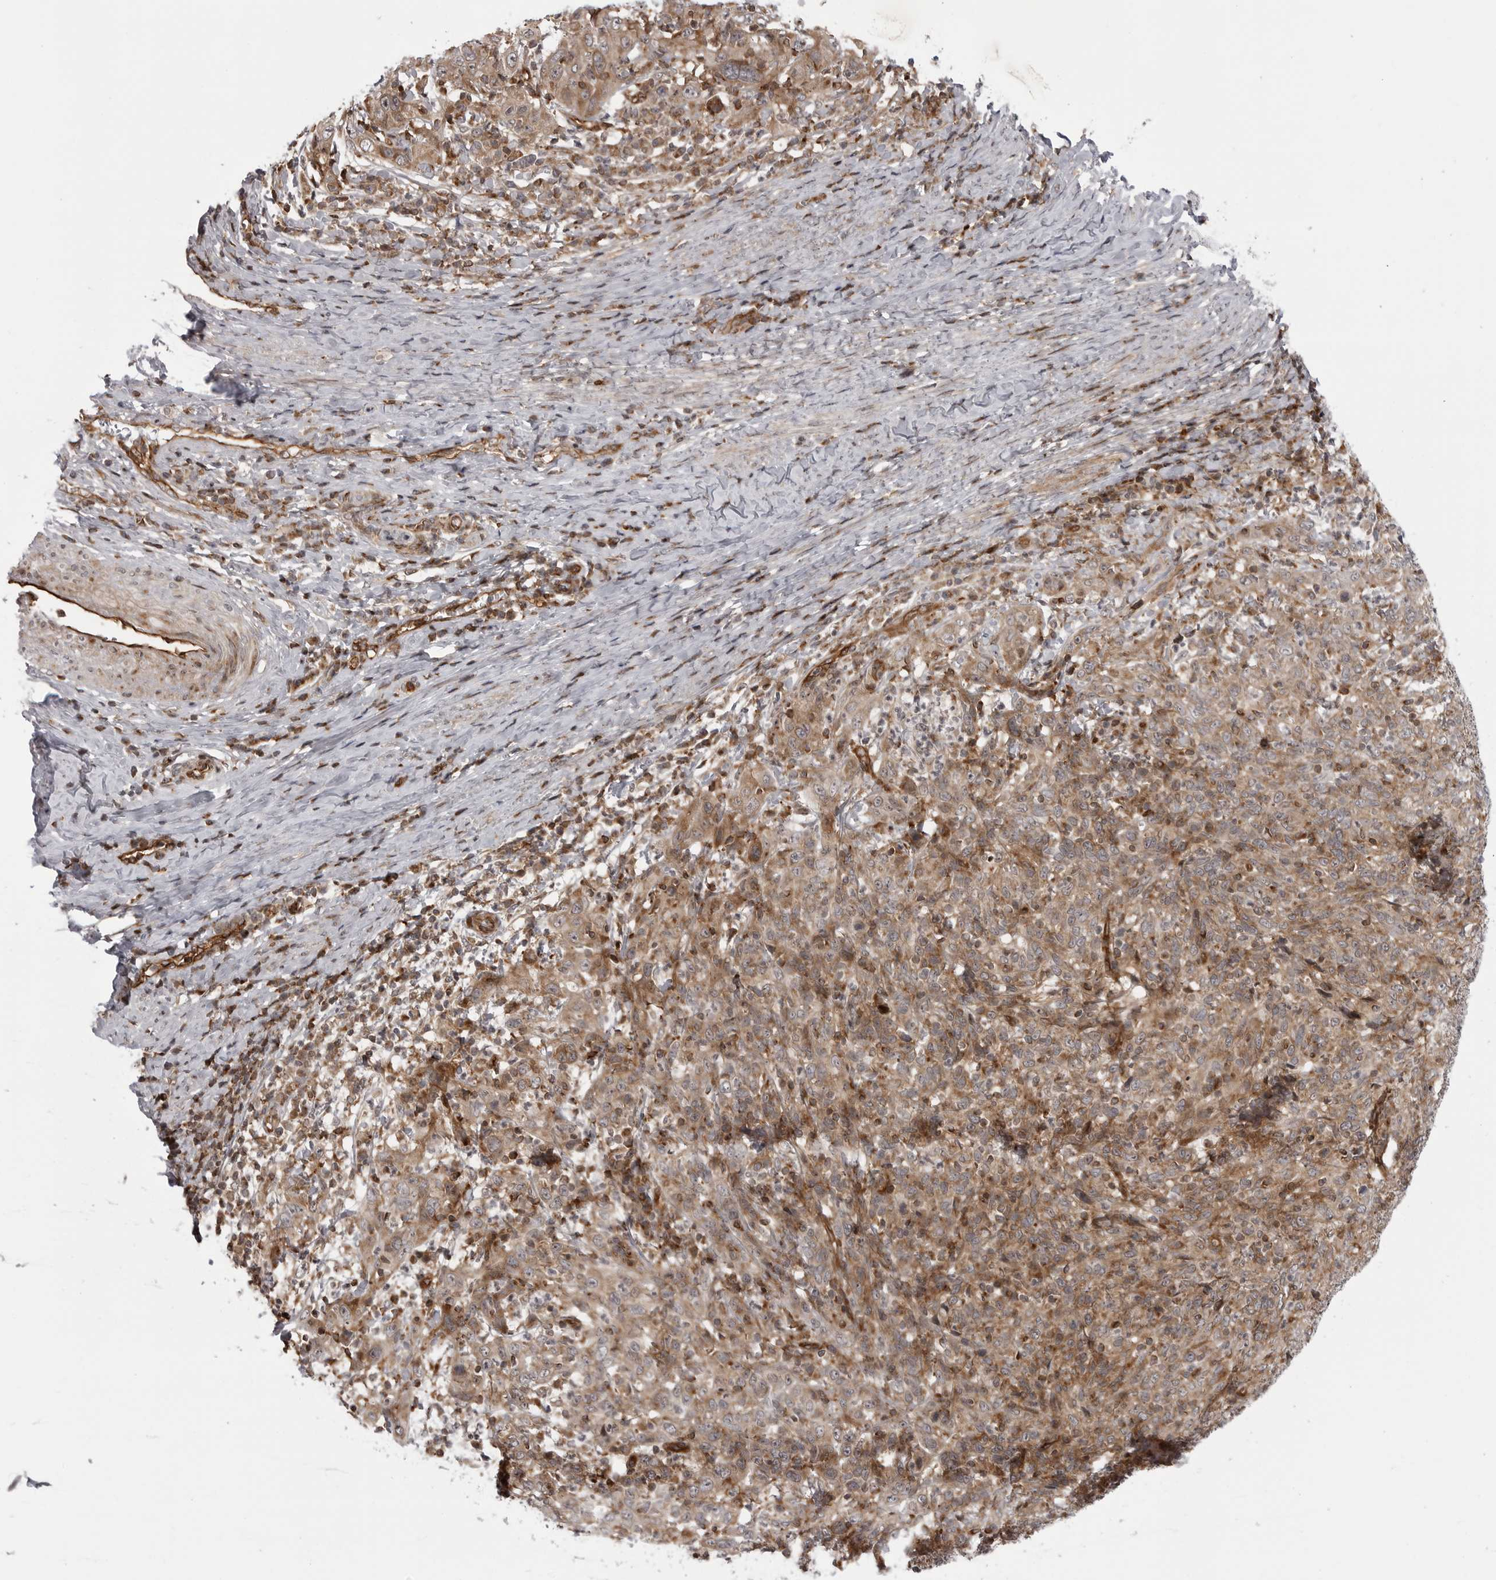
{"staining": {"intensity": "moderate", "quantity": ">75%", "location": "cytoplasmic/membranous"}, "tissue": "cervical cancer", "cell_type": "Tumor cells", "image_type": "cancer", "snomed": [{"axis": "morphology", "description": "Squamous cell carcinoma, NOS"}, {"axis": "topography", "description": "Cervix"}], "caption": "Immunohistochemistry (IHC) micrograph of neoplastic tissue: human cervical squamous cell carcinoma stained using IHC exhibits medium levels of moderate protein expression localized specifically in the cytoplasmic/membranous of tumor cells, appearing as a cytoplasmic/membranous brown color.", "gene": "ABL1", "patient": {"sex": "female", "age": 46}}